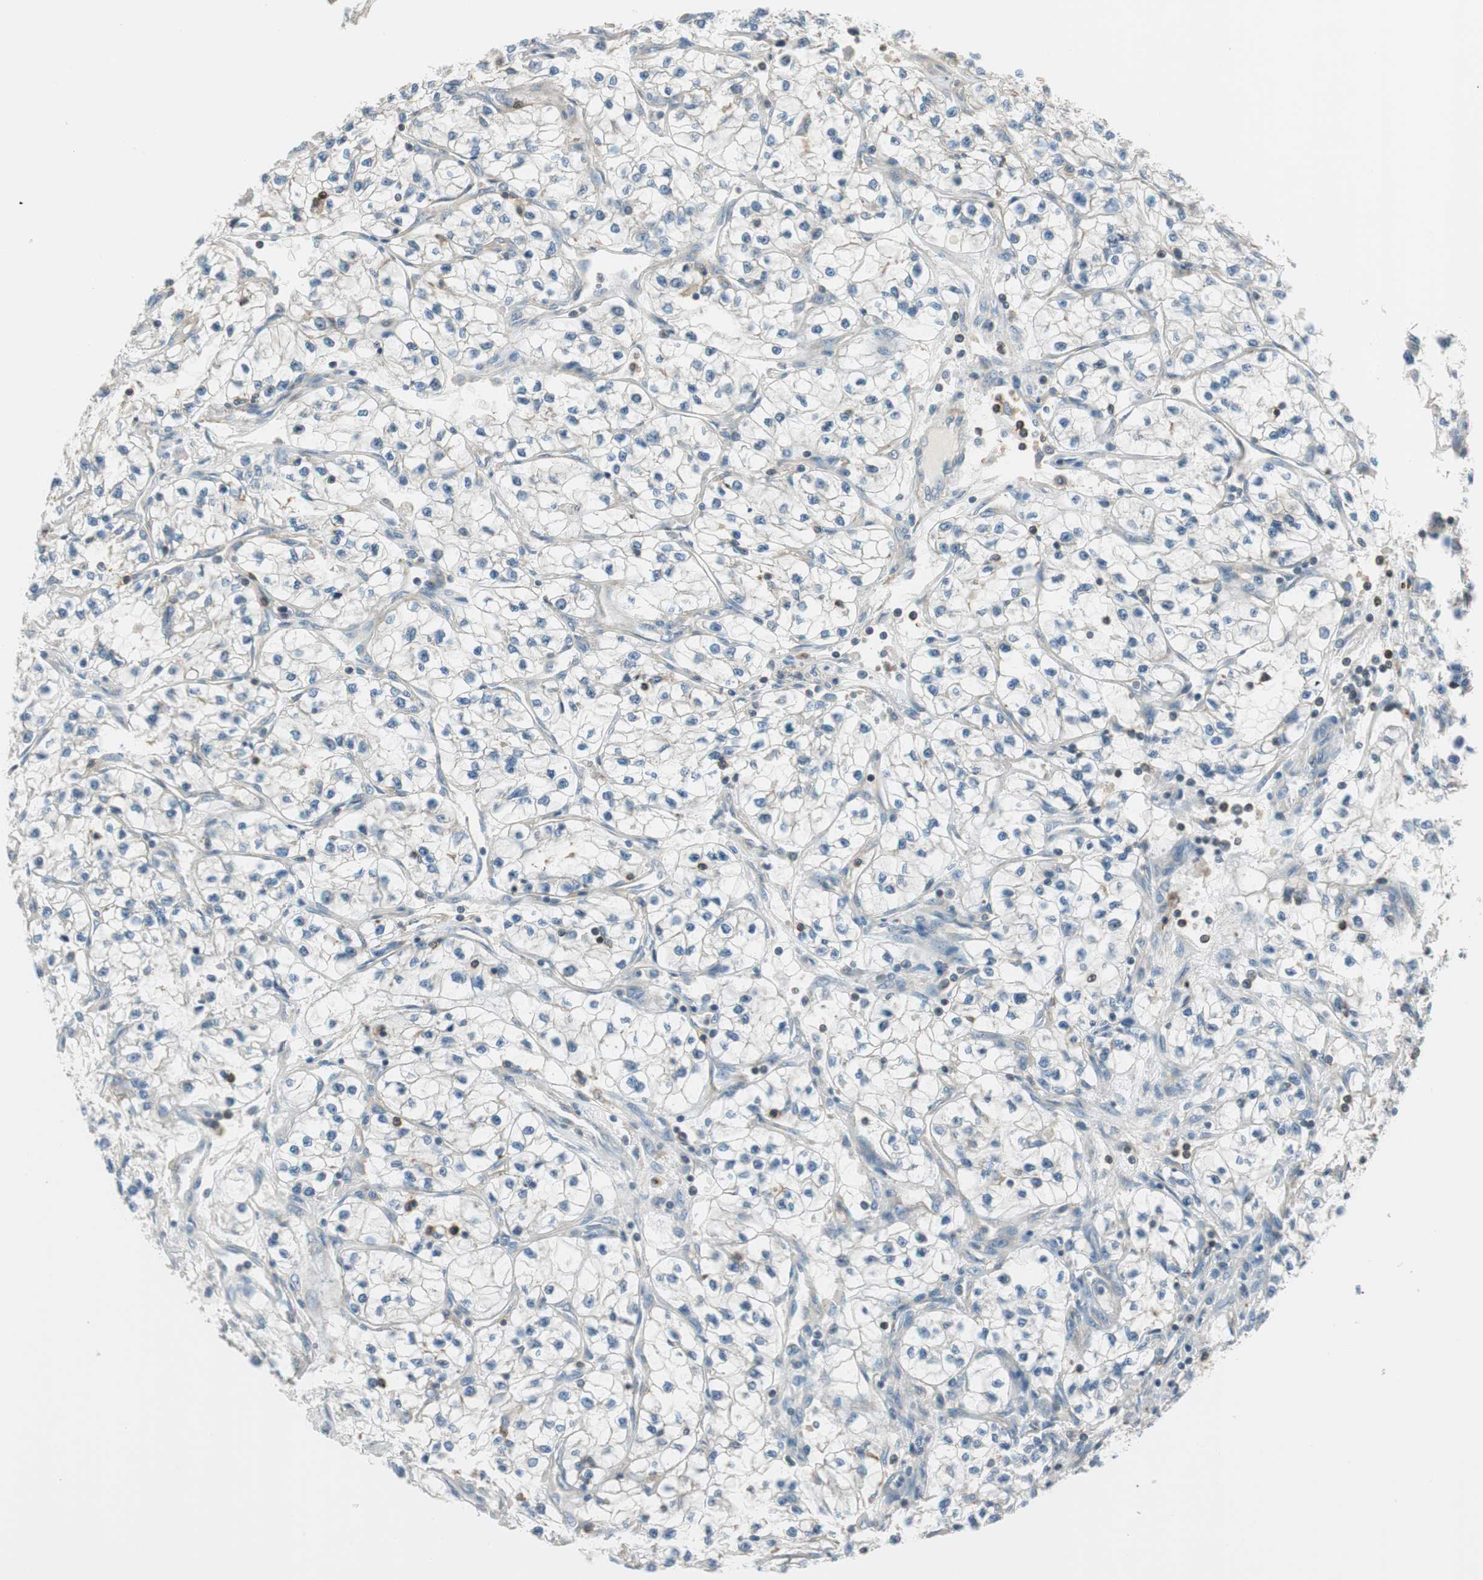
{"staining": {"intensity": "negative", "quantity": "none", "location": "none"}, "tissue": "renal cancer", "cell_type": "Tumor cells", "image_type": "cancer", "snomed": [{"axis": "morphology", "description": "Adenocarcinoma, NOS"}, {"axis": "topography", "description": "Kidney"}], "caption": "Tumor cells show no significant expression in renal adenocarcinoma.", "gene": "PI4K2B", "patient": {"sex": "female", "age": 57}}